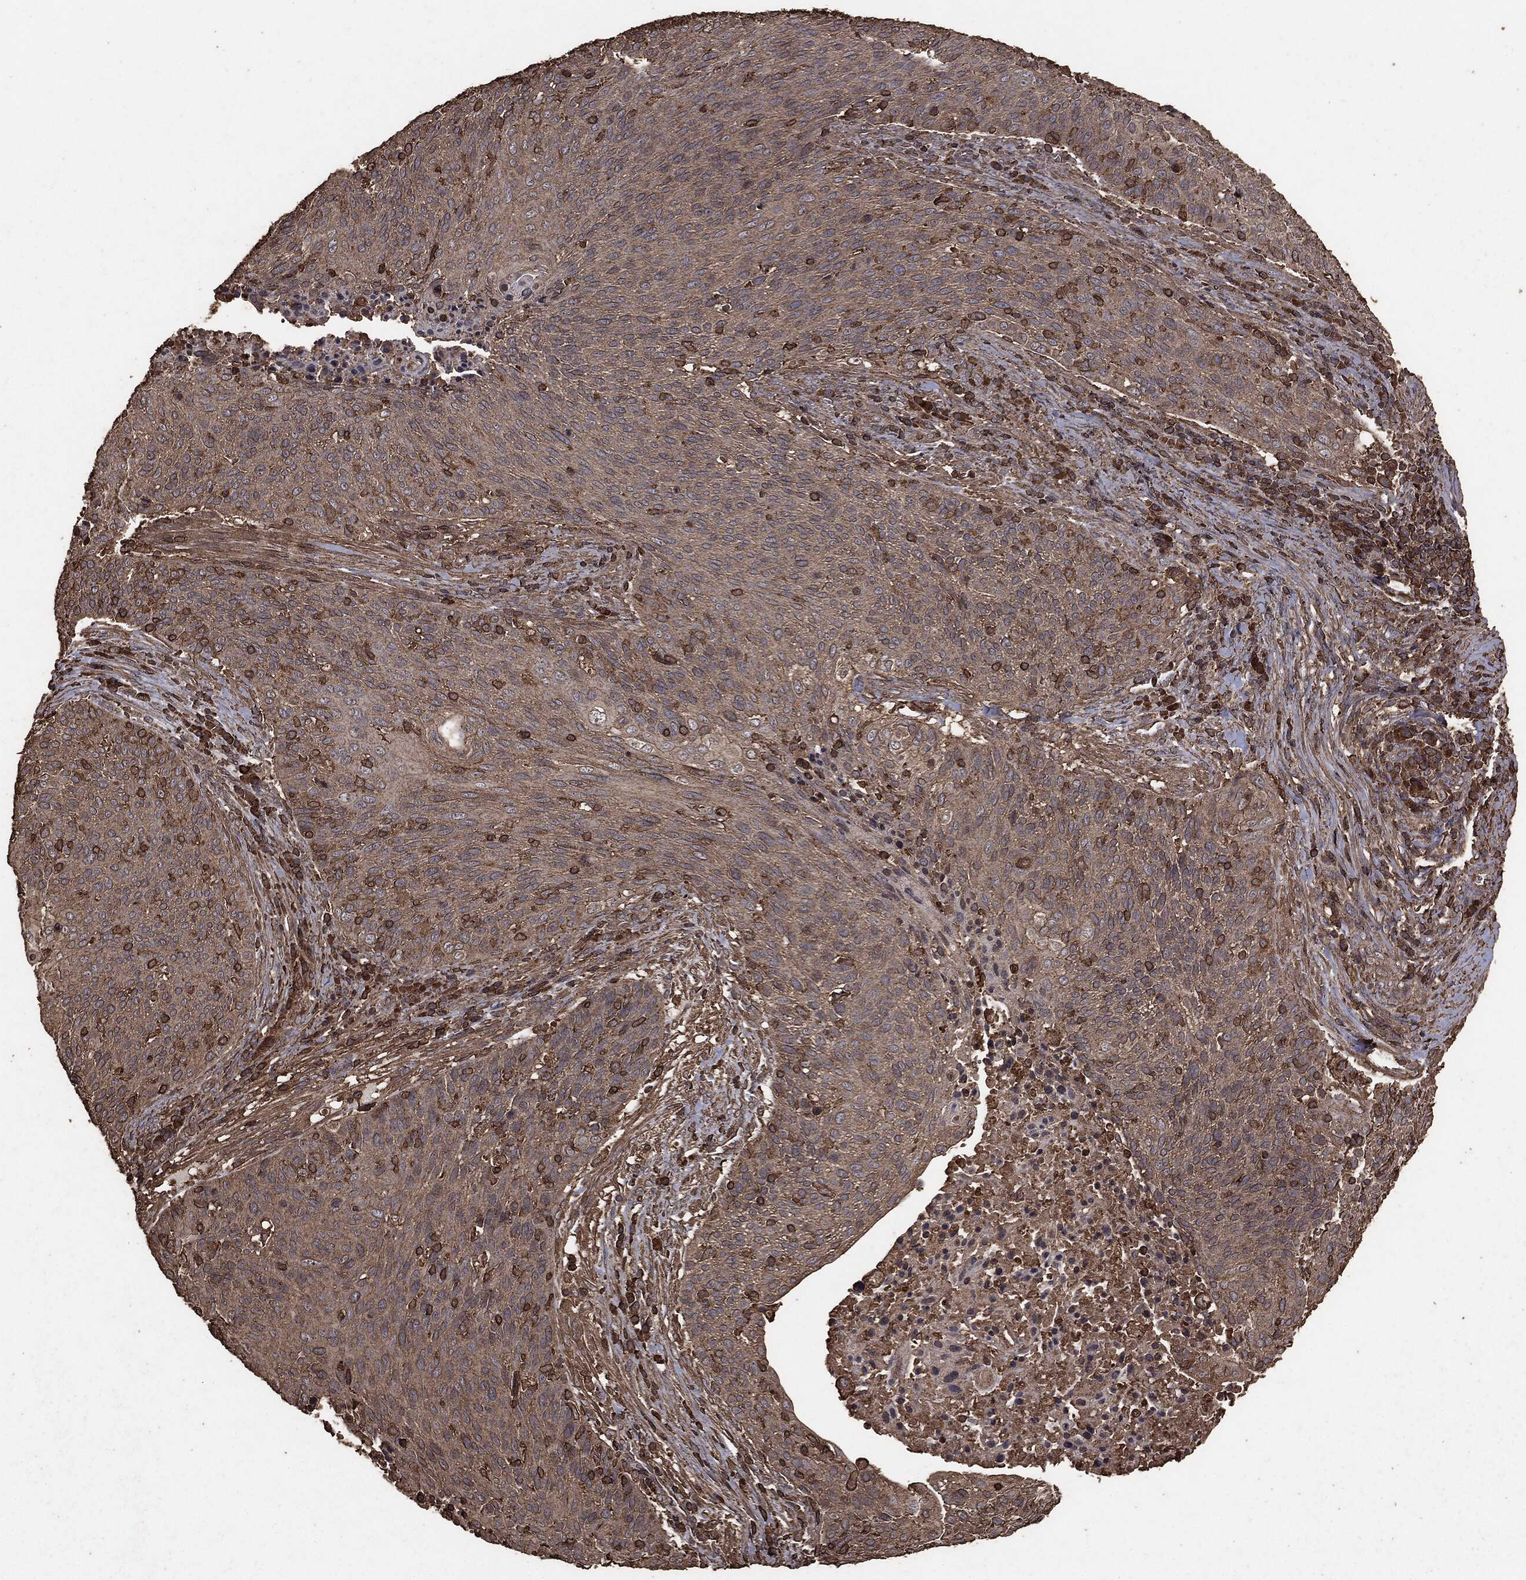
{"staining": {"intensity": "weak", "quantity": "25%-75%", "location": "cytoplasmic/membranous"}, "tissue": "cervical cancer", "cell_type": "Tumor cells", "image_type": "cancer", "snomed": [{"axis": "morphology", "description": "Squamous cell carcinoma, NOS"}, {"axis": "topography", "description": "Cervix"}], "caption": "Weak cytoplasmic/membranous staining is present in about 25%-75% of tumor cells in cervical cancer. (DAB (3,3'-diaminobenzidine) = brown stain, brightfield microscopy at high magnification).", "gene": "MTOR", "patient": {"sex": "female", "age": 31}}